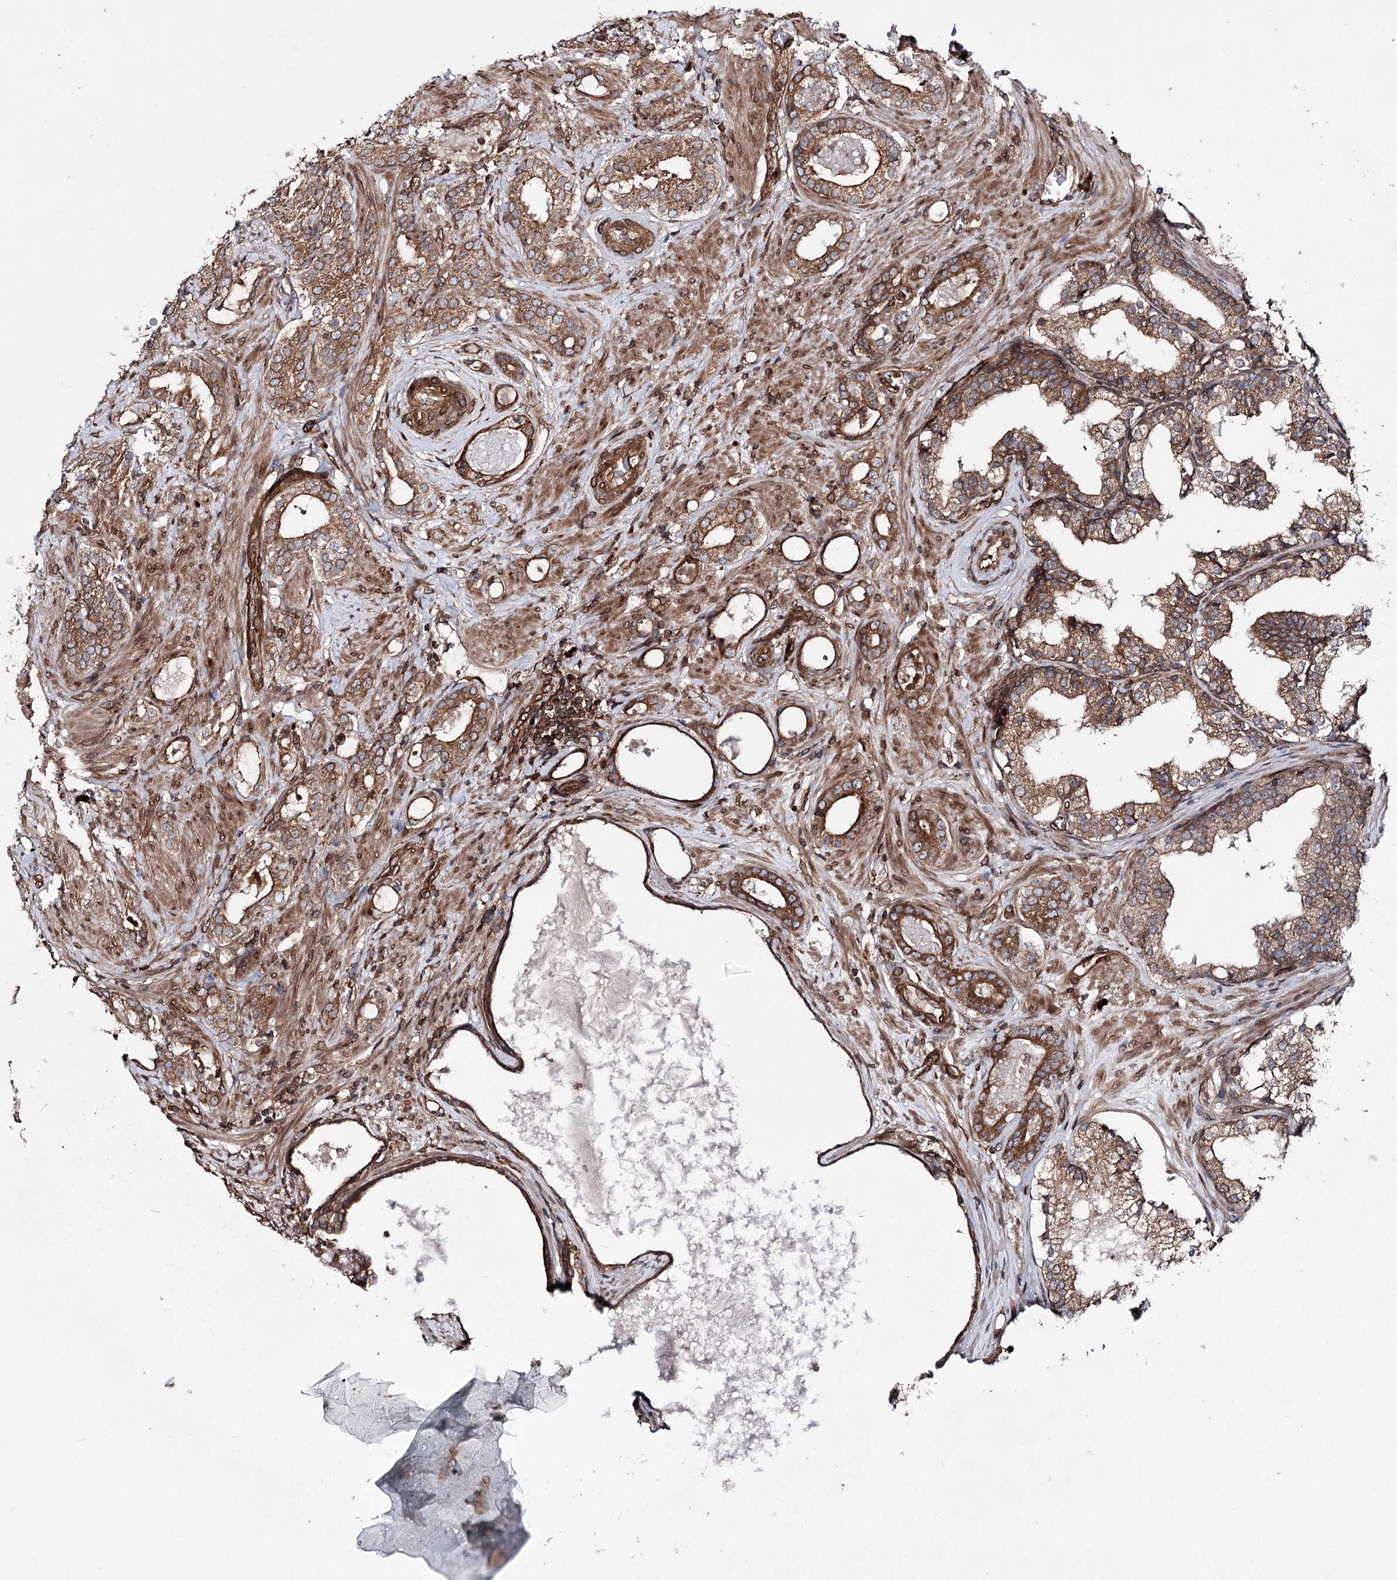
{"staining": {"intensity": "strong", "quantity": ">75%", "location": "cytoplasmic/membranous"}, "tissue": "prostate cancer", "cell_type": "Tumor cells", "image_type": "cancer", "snomed": [{"axis": "morphology", "description": "Adenocarcinoma, High grade"}, {"axis": "topography", "description": "Prostate"}], "caption": "Prostate high-grade adenocarcinoma was stained to show a protein in brown. There is high levels of strong cytoplasmic/membranous staining in about >75% of tumor cells. Using DAB (3,3'-diaminobenzidine) (brown) and hematoxylin (blue) stains, captured at high magnification using brightfield microscopy.", "gene": "FGFR1OP2", "patient": {"sex": "male", "age": 58}}